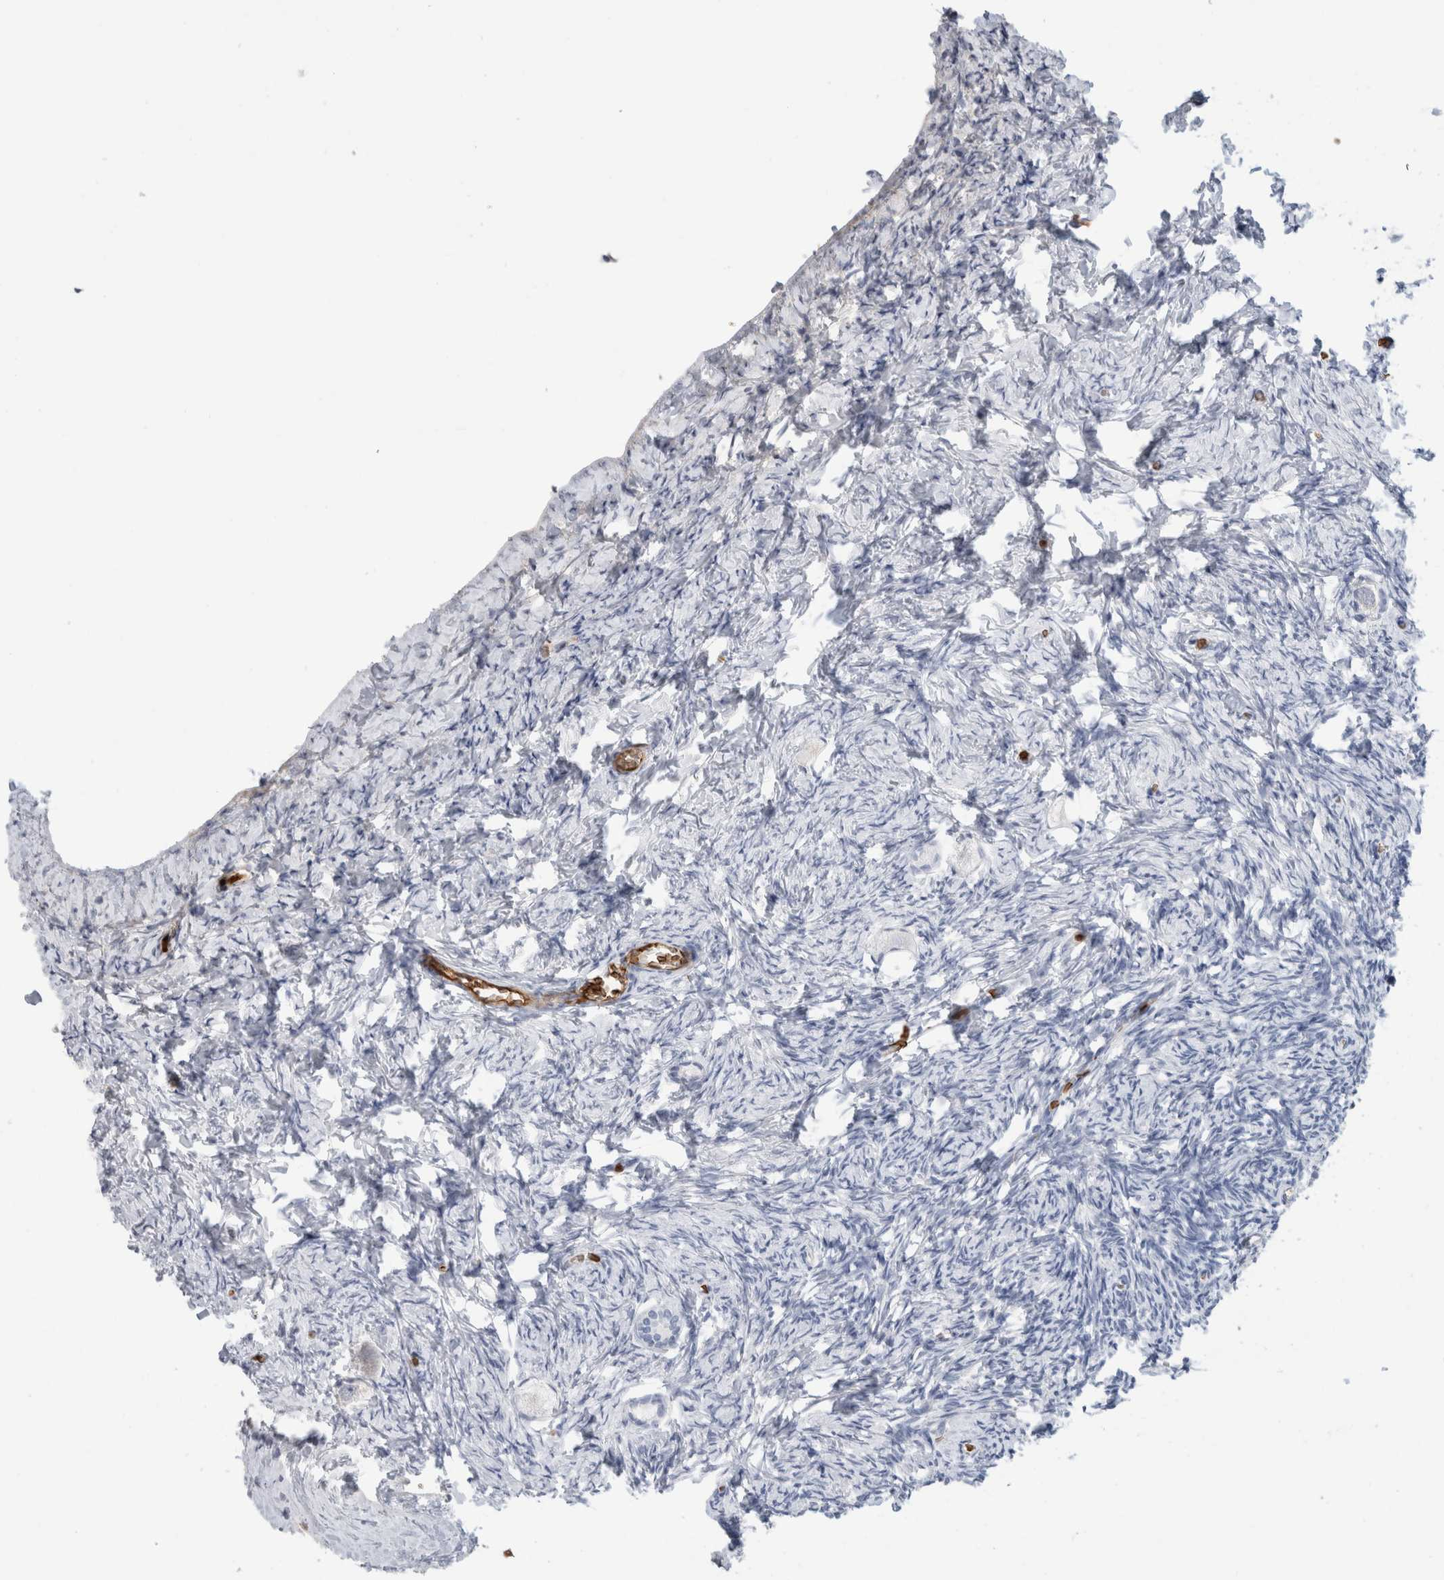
{"staining": {"intensity": "negative", "quantity": "none", "location": "none"}, "tissue": "ovary", "cell_type": "Follicle cells", "image_type": "normal", "snomed": [{"axis": "morphology", "description": "Normal tissue, NOS"}, {"axis": "topography", "description": "Ovary"}], "caption": "Immunohistochemical staining of benign human ovary exhibits no significant staining in follicle cells. (Immunohistochemistry (ihc), brightfield microscopy, high magnification).", "gene": "CA1", "patient": {"sex": "female", "age": 27}}